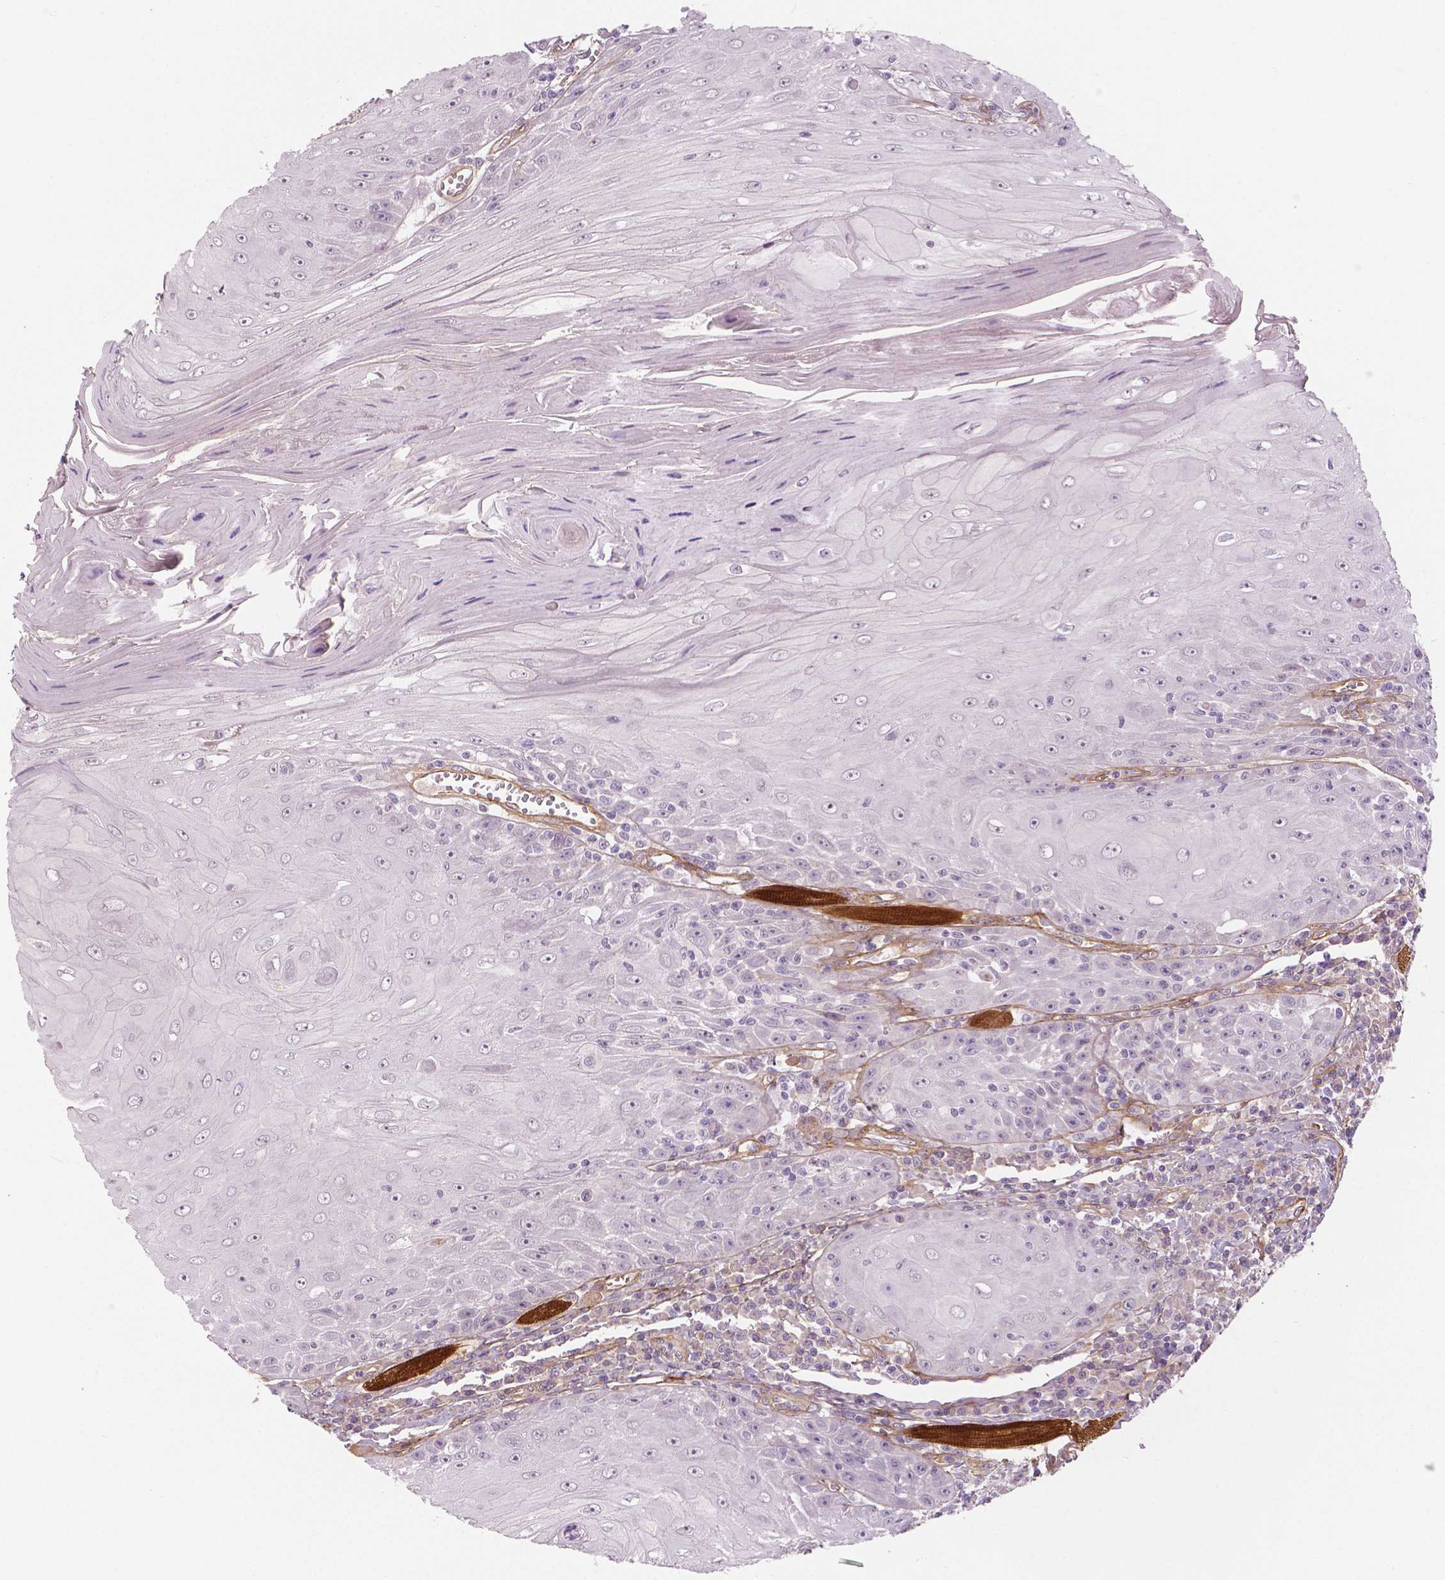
{"staining": {"intensity": "negative", "quantity": "none", "location": "none"}, "tissue": "head and neck cancer", "cell_type": "Tumor cells", "image_type": "cancer", "snomed": [{"axis": "morphology", "description": "Squamous cell carcinoma, NOS"}, {"axis": "topography", "description": "Head-Neck"}], "caption": "This is an immunohistochemistry histopathology image of head and neck squamous cell carcinoma. There is no expression in tumor cells.", "gene": "FLT1", "patient": {"sex": "male", "age": 52}}